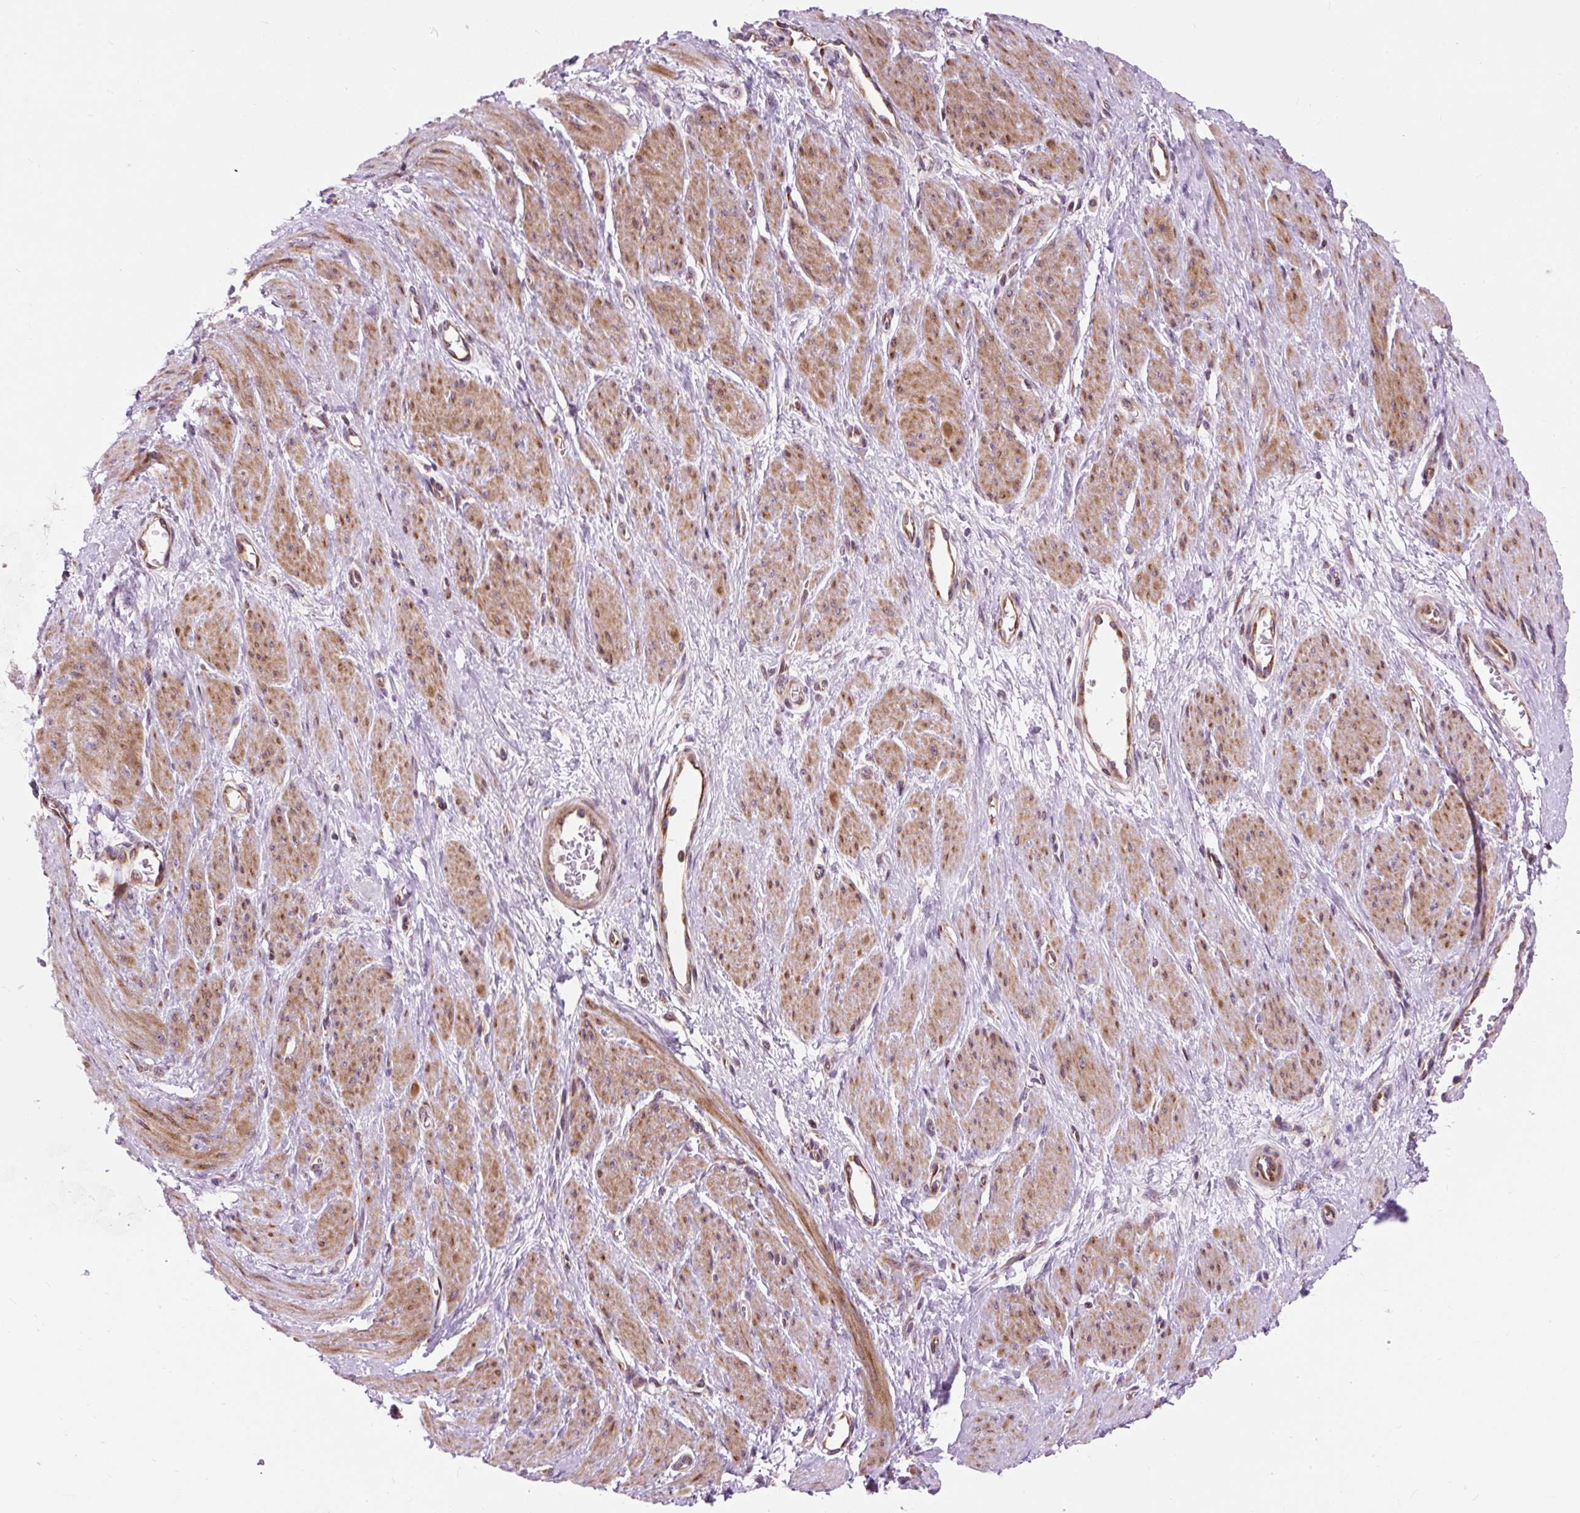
{"staining": {"intensity": "moderate", "quantity": "25%-75%", "location": "cytoplasmic/membranous"}, "tissue": "smooth muscle", "cell_type": "Smooth muscle cells", "image_type": "normal", "snomed": [{"axis": "morphology", "description": "Normal tissue, NOS"}, {"axis": "topography", "description": "Smooth muscle"}, {"axis": "topography", "description": "Uterus"}], "caption": "Immunohistochemical staining of normal smooth muscle exhibits 25%-75% levels of moderate cytoplasmic/membranous protein expression in about 25%-75% of smooth muscle cells.", "gene": "CISD3", "patient": {"sex": "female", "age": 39}}